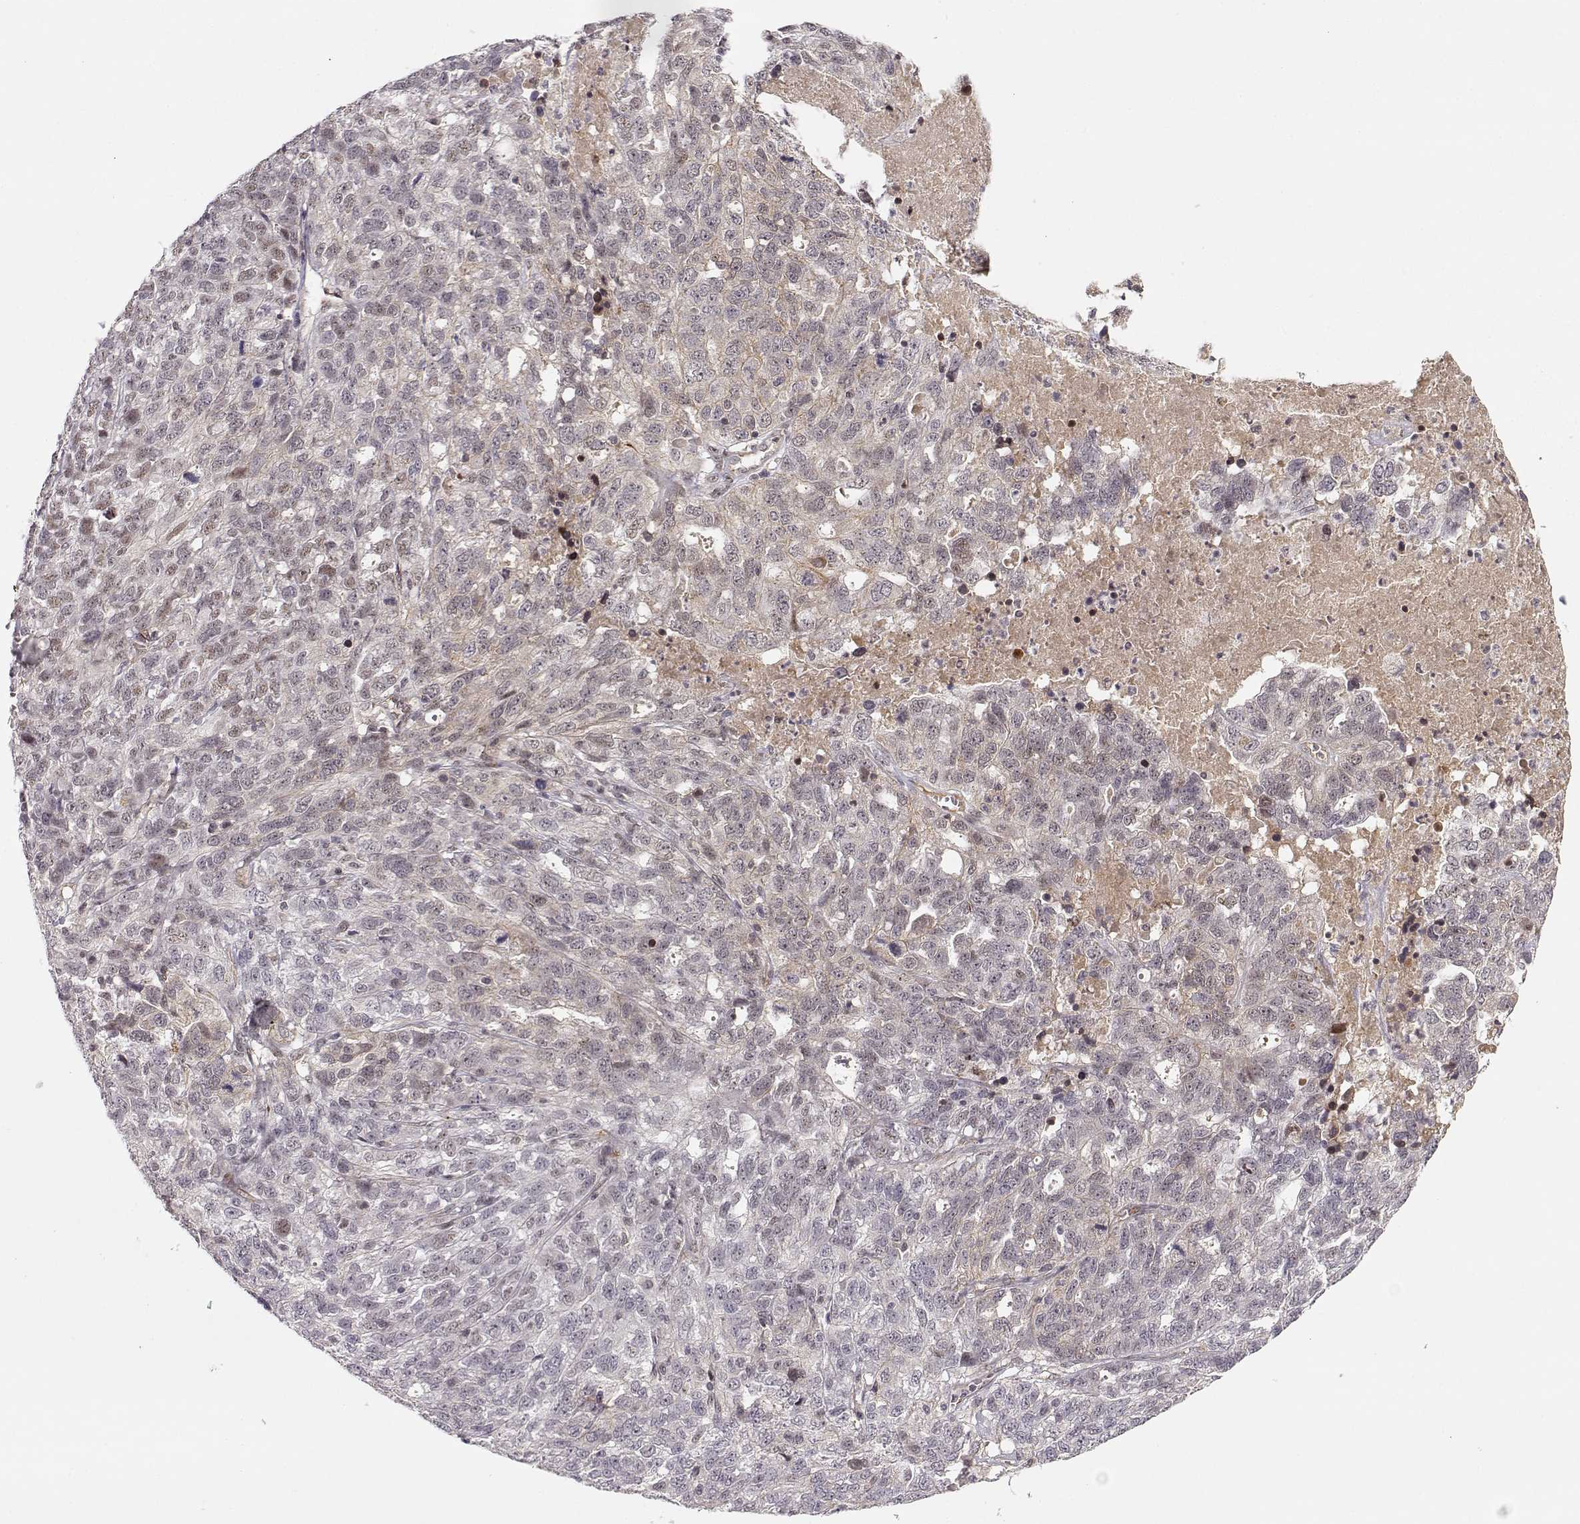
{"staining": {"intensity": "weak", "quantity": "<25%", "location": "nuclear"}, "tissue": "ovarian cancer", "cell_type": "Tumor cells", "image_type": "cancer", "snomed": [{"axis": "morphology", "description": "Cystadenocarcinoma, serous, NOS"}, {"axis": "topography", "description": "Ovary"}], "caption": "Immunohistochemistry histopathology image of neoplastic tissue: ovarian serous cystadenocarcinoma stained with DAB (3,3'-diaminobenzidine) displays no significant protein expression in tumor cells.", "gene": "CIR1", "patient": {"sex": "female", "age": 71}}